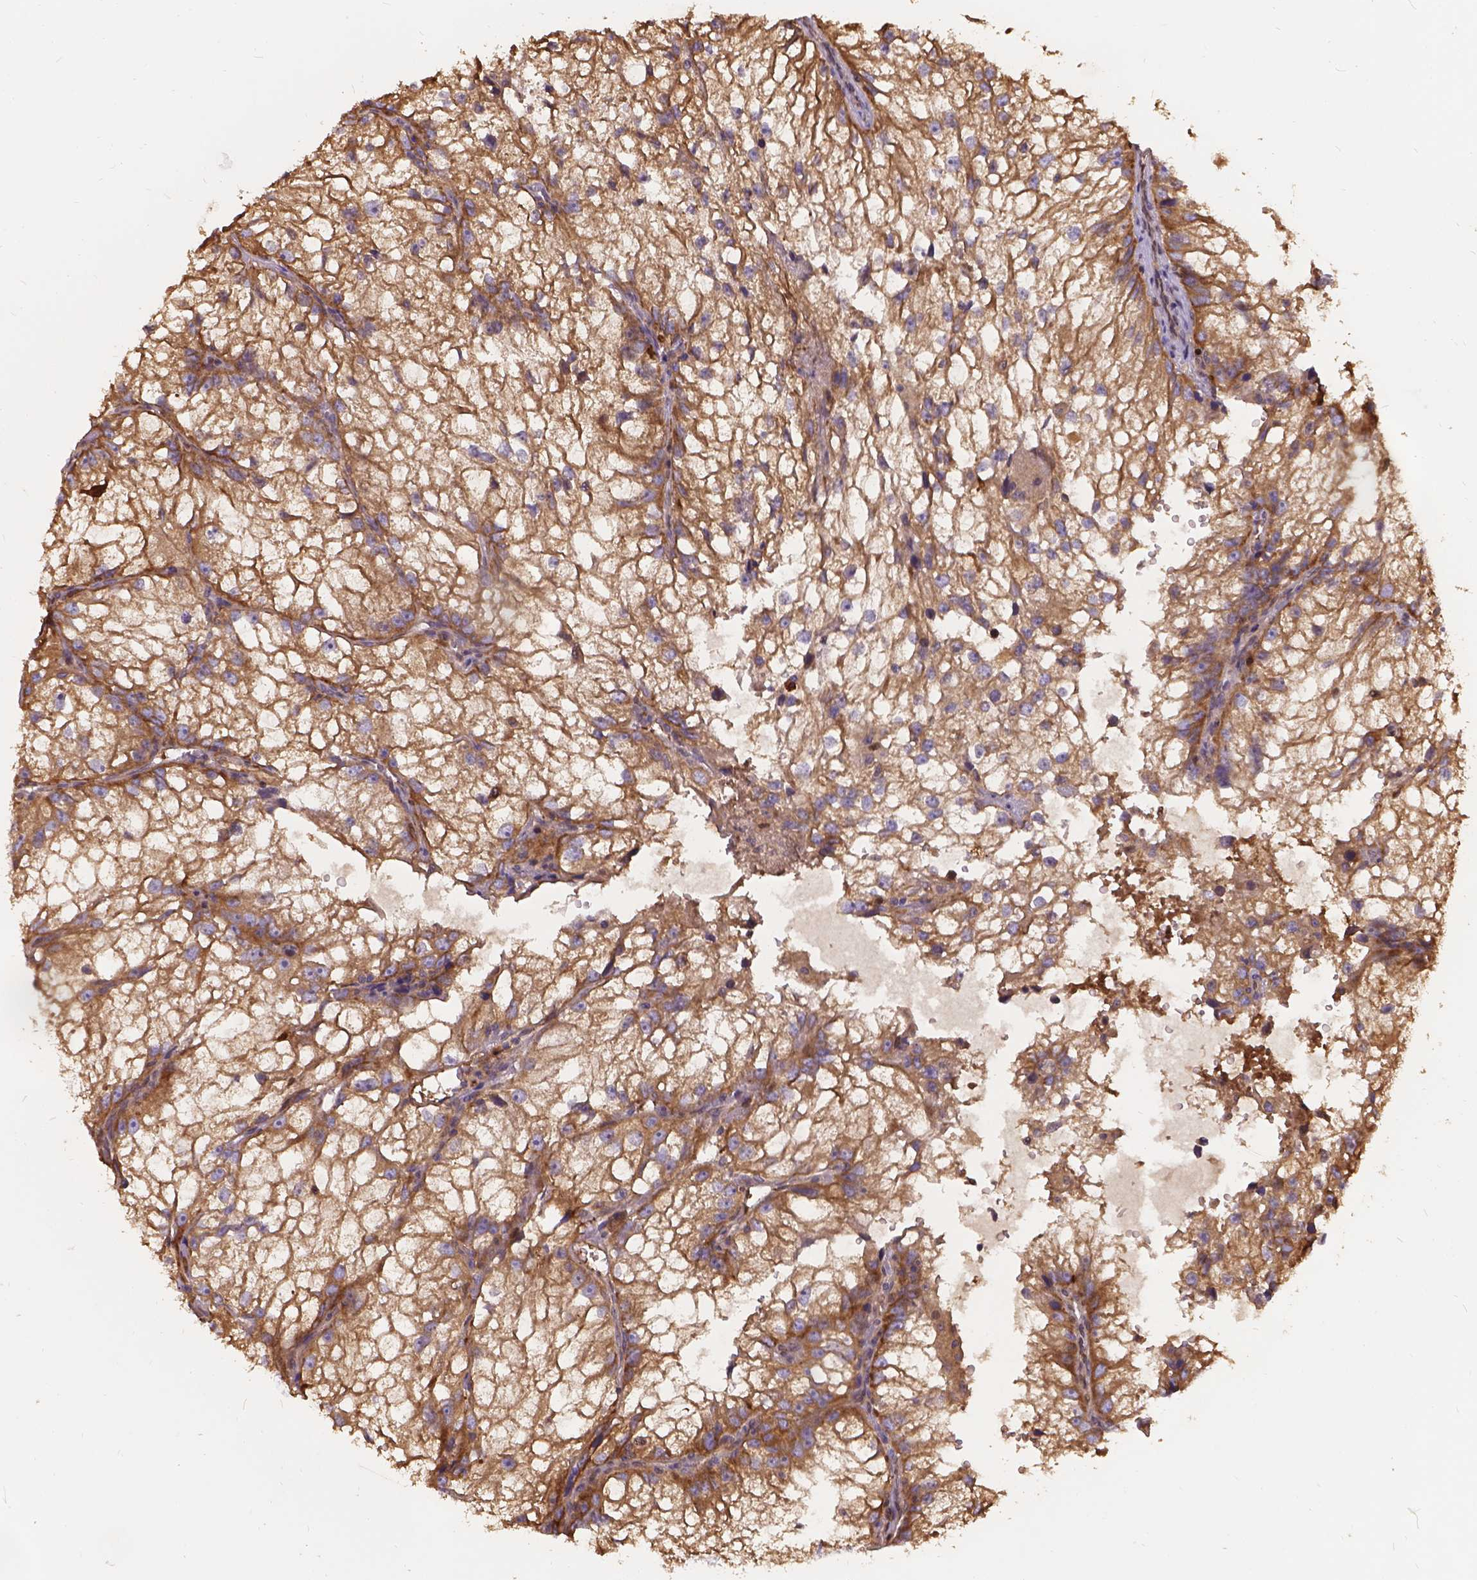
{"staining": {"intensity": "moderate", "quantity": ">75%", "location": "cytoplasmic/membranous"}, "tissue": "renal cancer", "cell_type": "Tumor cells", "image_type": "cancer", "snomed": [{"axis": "morphology", "description": "Adenocarcinoma, NOS"}, {"axis": "topography", "description": "Kidney"}], "caption": "Protein expression by IHC exhibits moderate cytoplasmic/membranous expression in approximately >75% of tumor cells in renal adenocarcinoma. The staining is performed using DAB (3,3'-diaminobenzidine) brown chromogen to label protein expression. The nuclei are counter-stained blue using hematoxylin.", "gene": "DENND6A", "patient": {"sex": "male", "age": 59}}